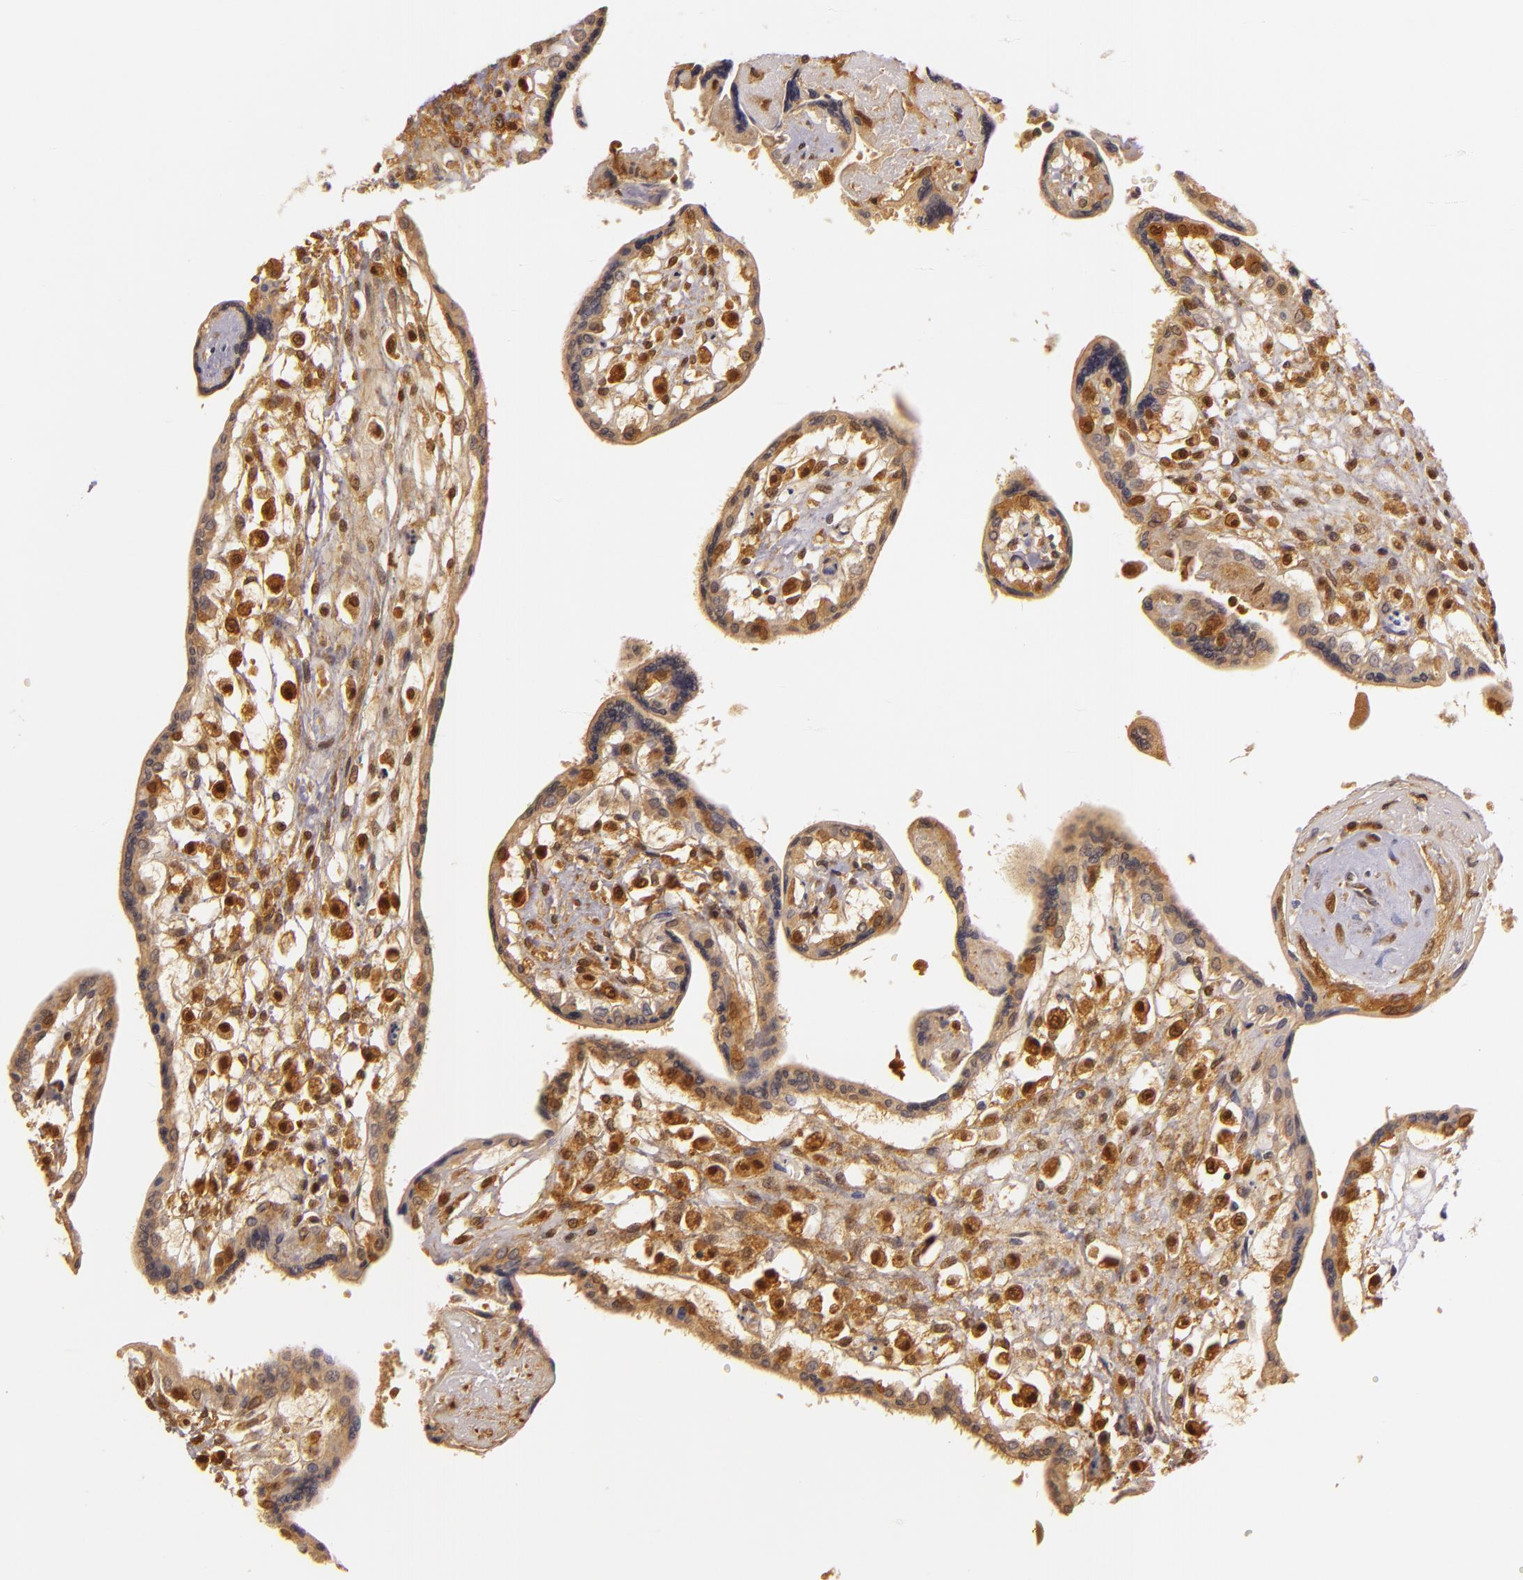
{"staining": {"intensity": "strong", "quantity": ">75%", "location": "cytoplasmic/membranous"}, "tissue": "placenta", "cell_type": "Trophoblastic cells", "image_type": "normal", "snomed": [{"axis": "morphology", "description": "Normal tissue, NOS"}, {"axis": "topography", "description": "Placenta"}], "caption": "A brown stain highlights strong cytoplasmic/membranous staining of a protein in trophoblastic cells of normal human placenta. (Brightfield microscopy of DAB IHC at high magnification).", "gene": "TOM1", "patient": {"sex": "female", "age": 31}}